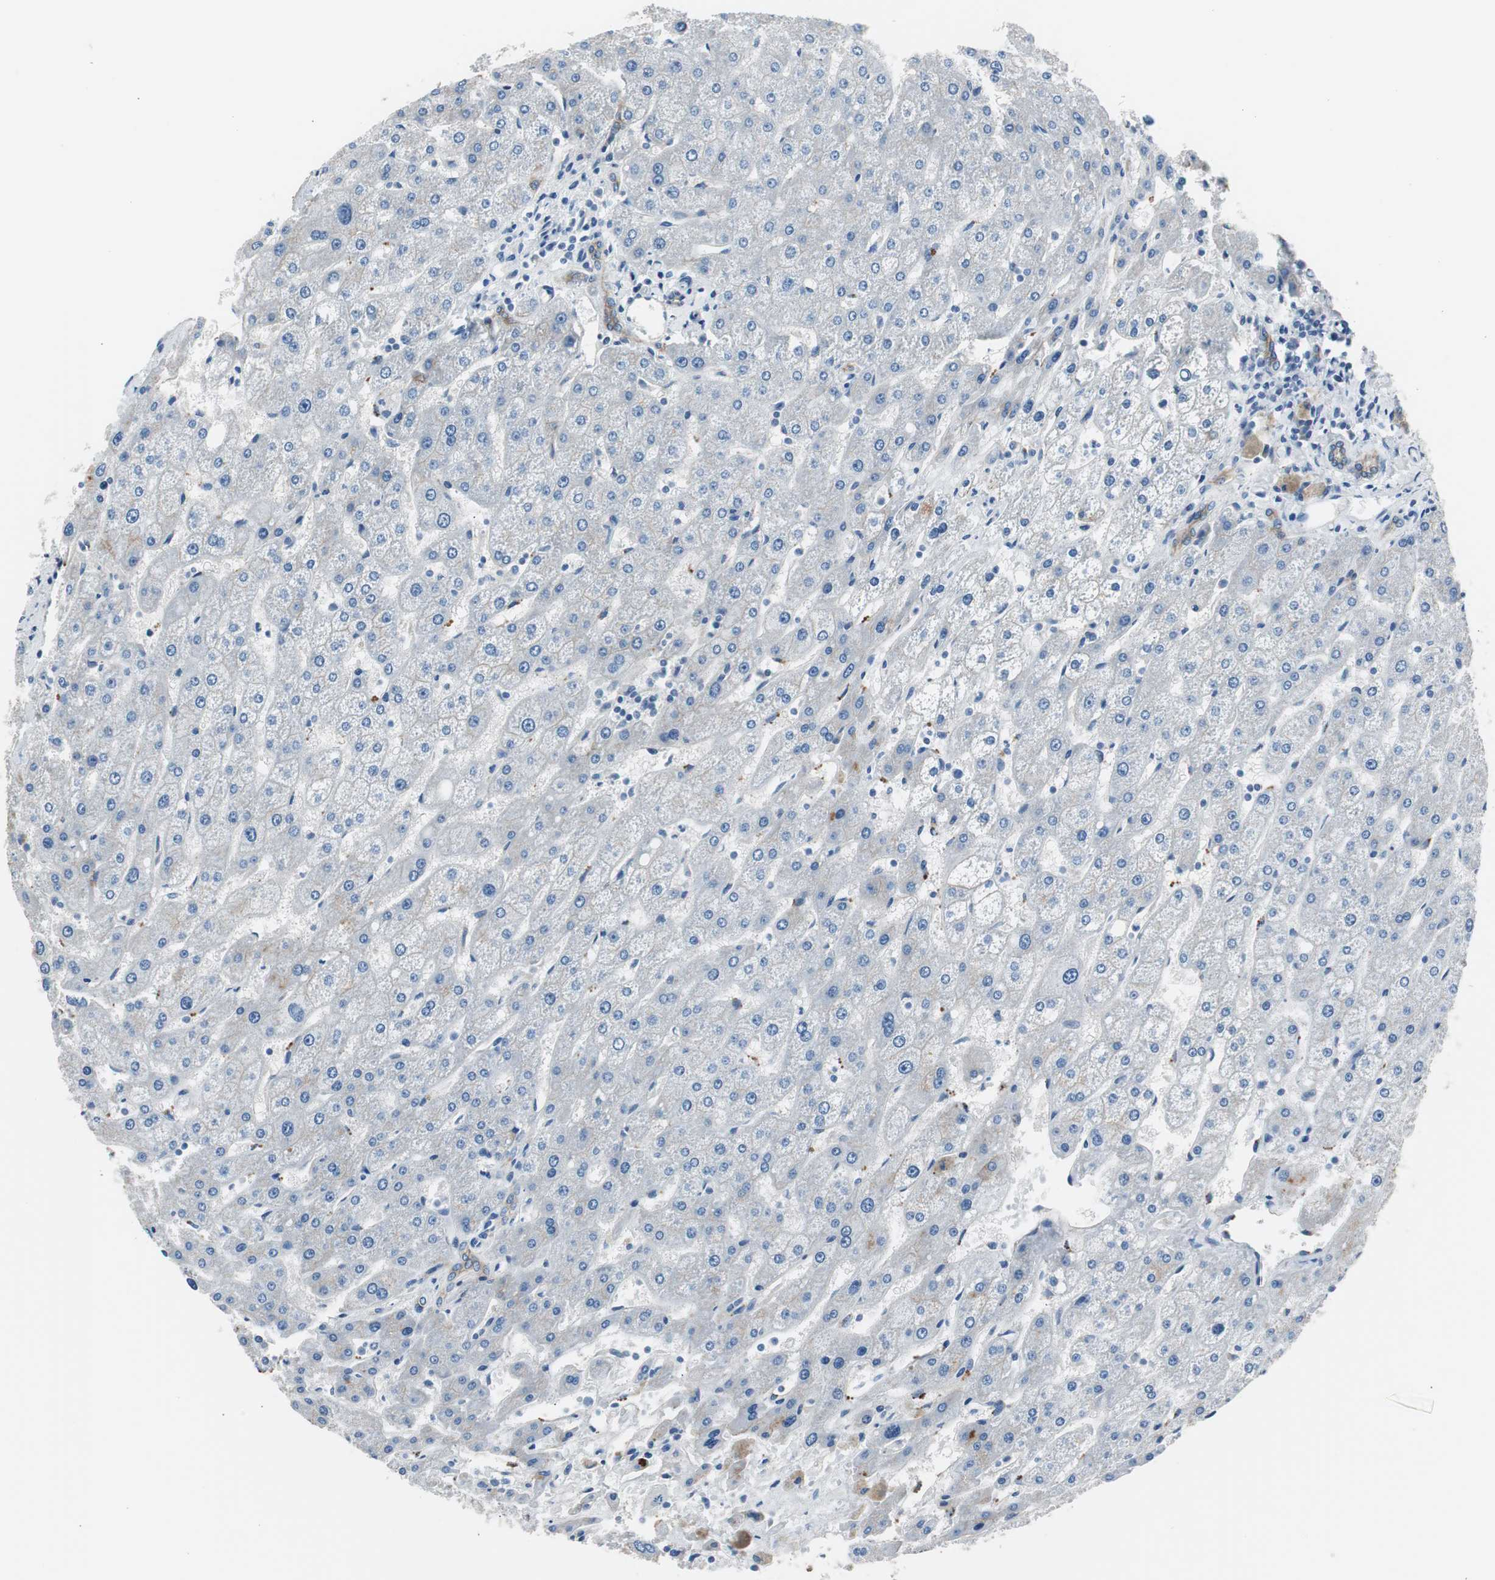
{"staining": {"intensity": "moderate", "quantity": ">75%", "location": "cytoplasmic/membranous"}, "tissue": "liver", "cell_type": "Cholangiocytes", "image_type": "normal", "snomed": [{"axis": "morphology", "description": "Normal tissue, NOS"}, {"axis": "topography", "description": "Liver"}], "caption": "DAB immunohistochemical staining of unremarkable liver reveals moderate cytoplasmic/membranous protein positivity in about >75% of cholangiocytes.", "gene": "STXBP4", "patient": {"sex": "male", "age": 67}}